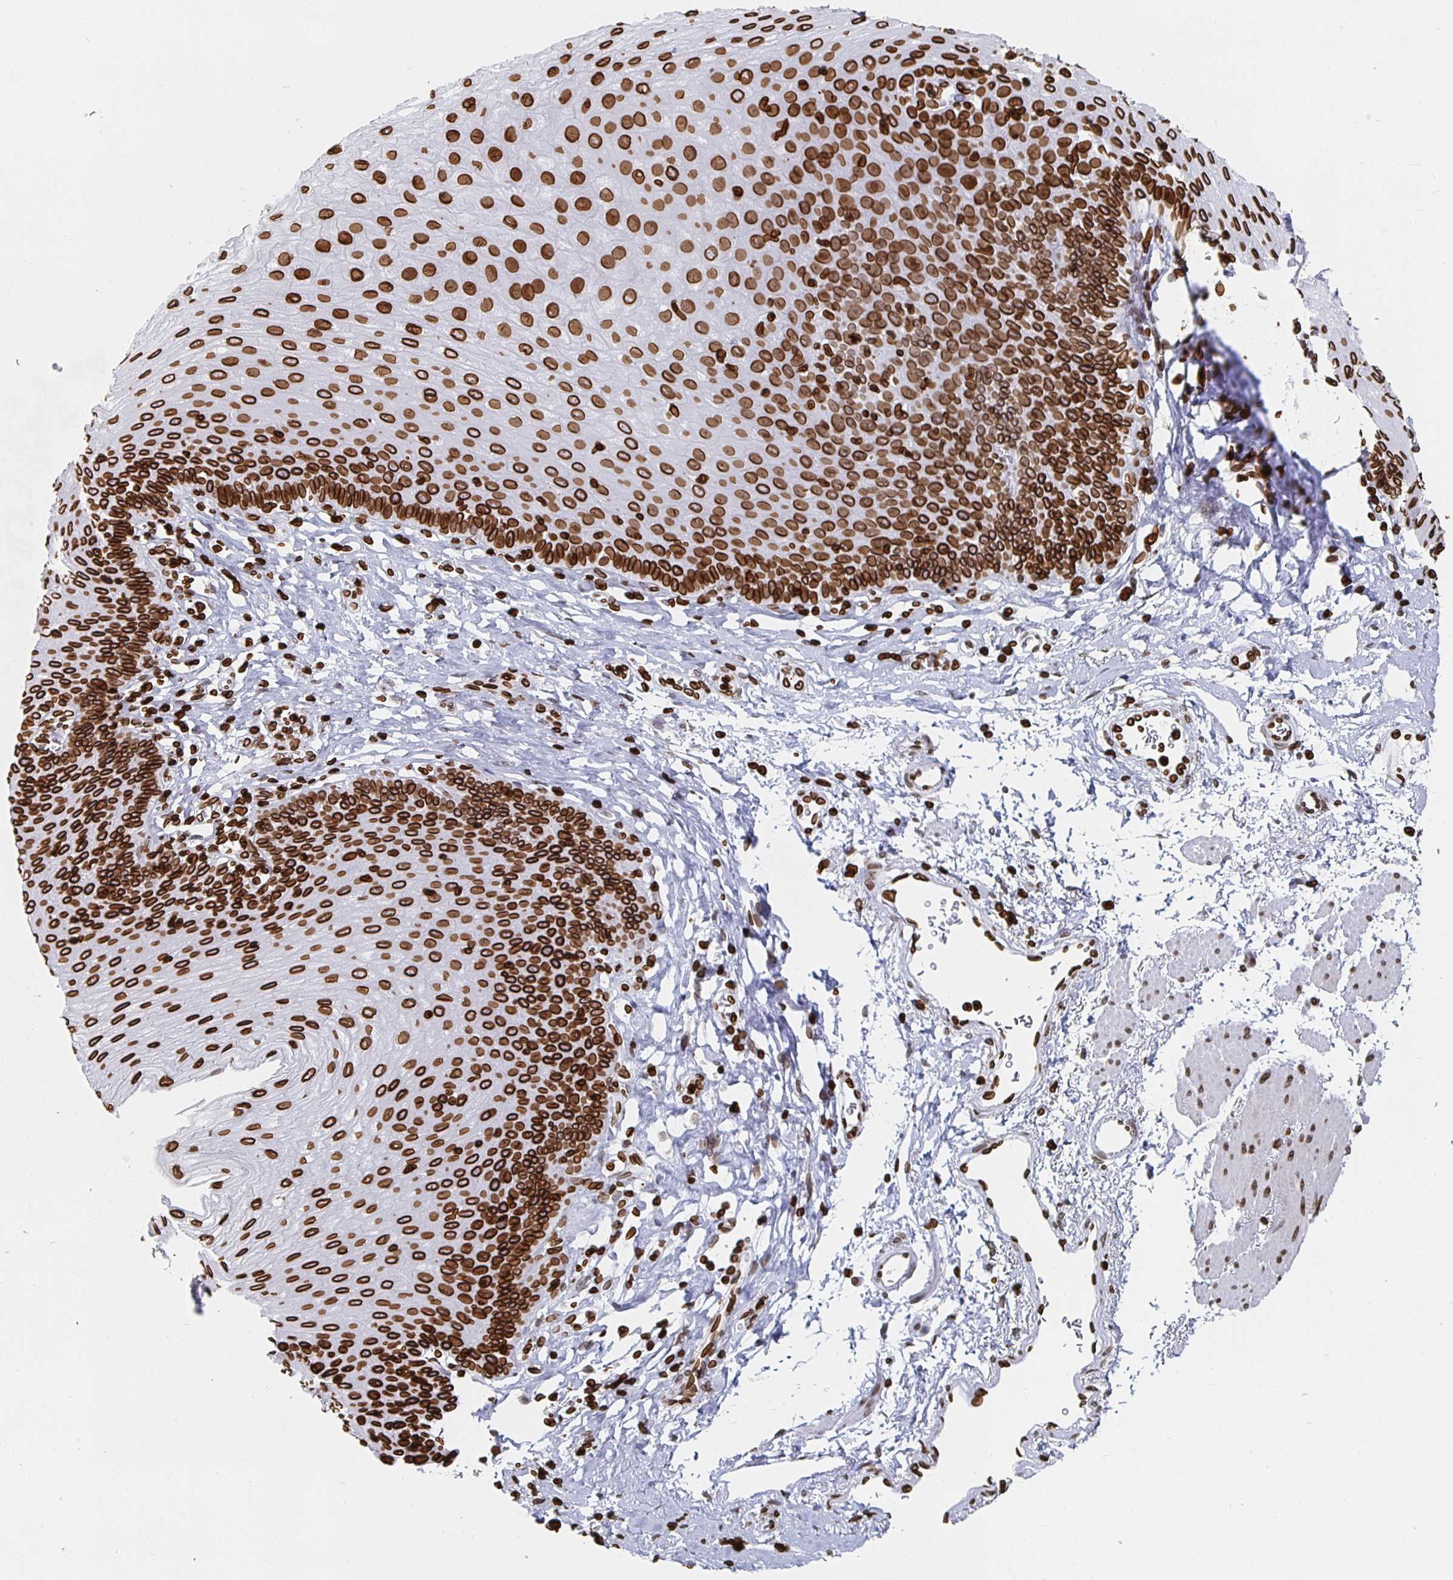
{"staining": {"intensity": "strong", "quantity": ">75%", "location": "cytoplasmic/membranous,nuclear"}, "tissue": "esophagus", "cell_type": "Squamous epithelial cells", "image_type": "normal", "snomed": [{"axis": "morphology", "description": "Normal tissue, NOS"}, {"axis": "topography", "description": "Esophagus"}], "caption": "A micrograph showing strong cytoplasmic/membranous,nuclear expression in about >75% of squamous epithelial cells in benign esophagus, as visualized by brown immunohistochemical staining.", "gene": "LMNB1", "patient": {"sex": "female", "age": 81}}